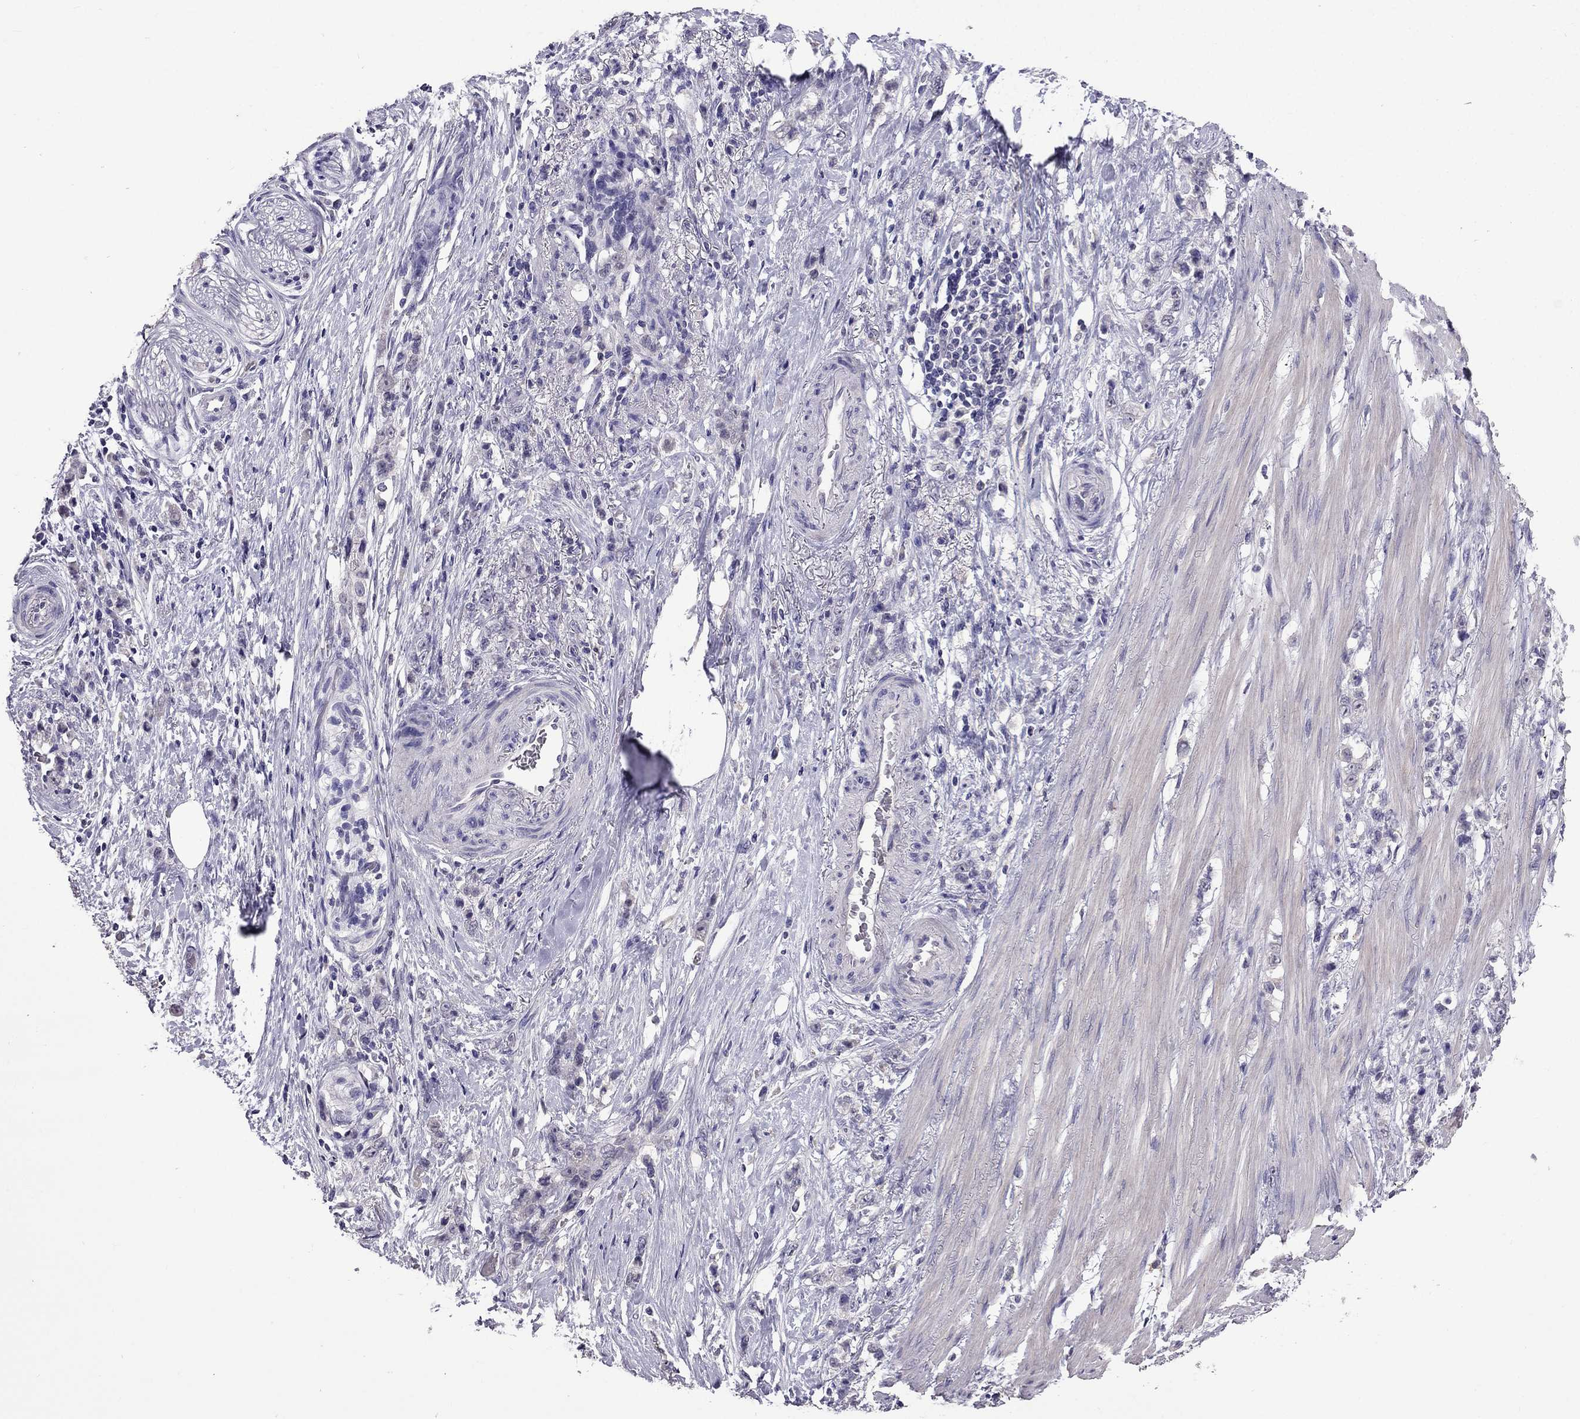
{"staining": {"intensity": "negative", "quantity": "none", "location": "none"}, "tissue": "stomach cancer", "cell_type": "Tumor cells", "image_type": "cancer", "snomed": [{"axis": "morphology", "description": "Adenocarcinoma, NOS"}, {"axis": "topography", "description": "Stomach, lower"}], "caption": "Immunohistochemical staining of human stomach cancer (adenocarcinoma) shows no significant positivity in tumor cells. (Stains: DAB (3,3'-diaminobenzidine) immunohistochemistry (IHC) with hematoxylin counter stain, Microscopy: brightfield microscopy at high magnification).", "gene": "AQP9", "patient": {"sex": "male", "age": 88}}